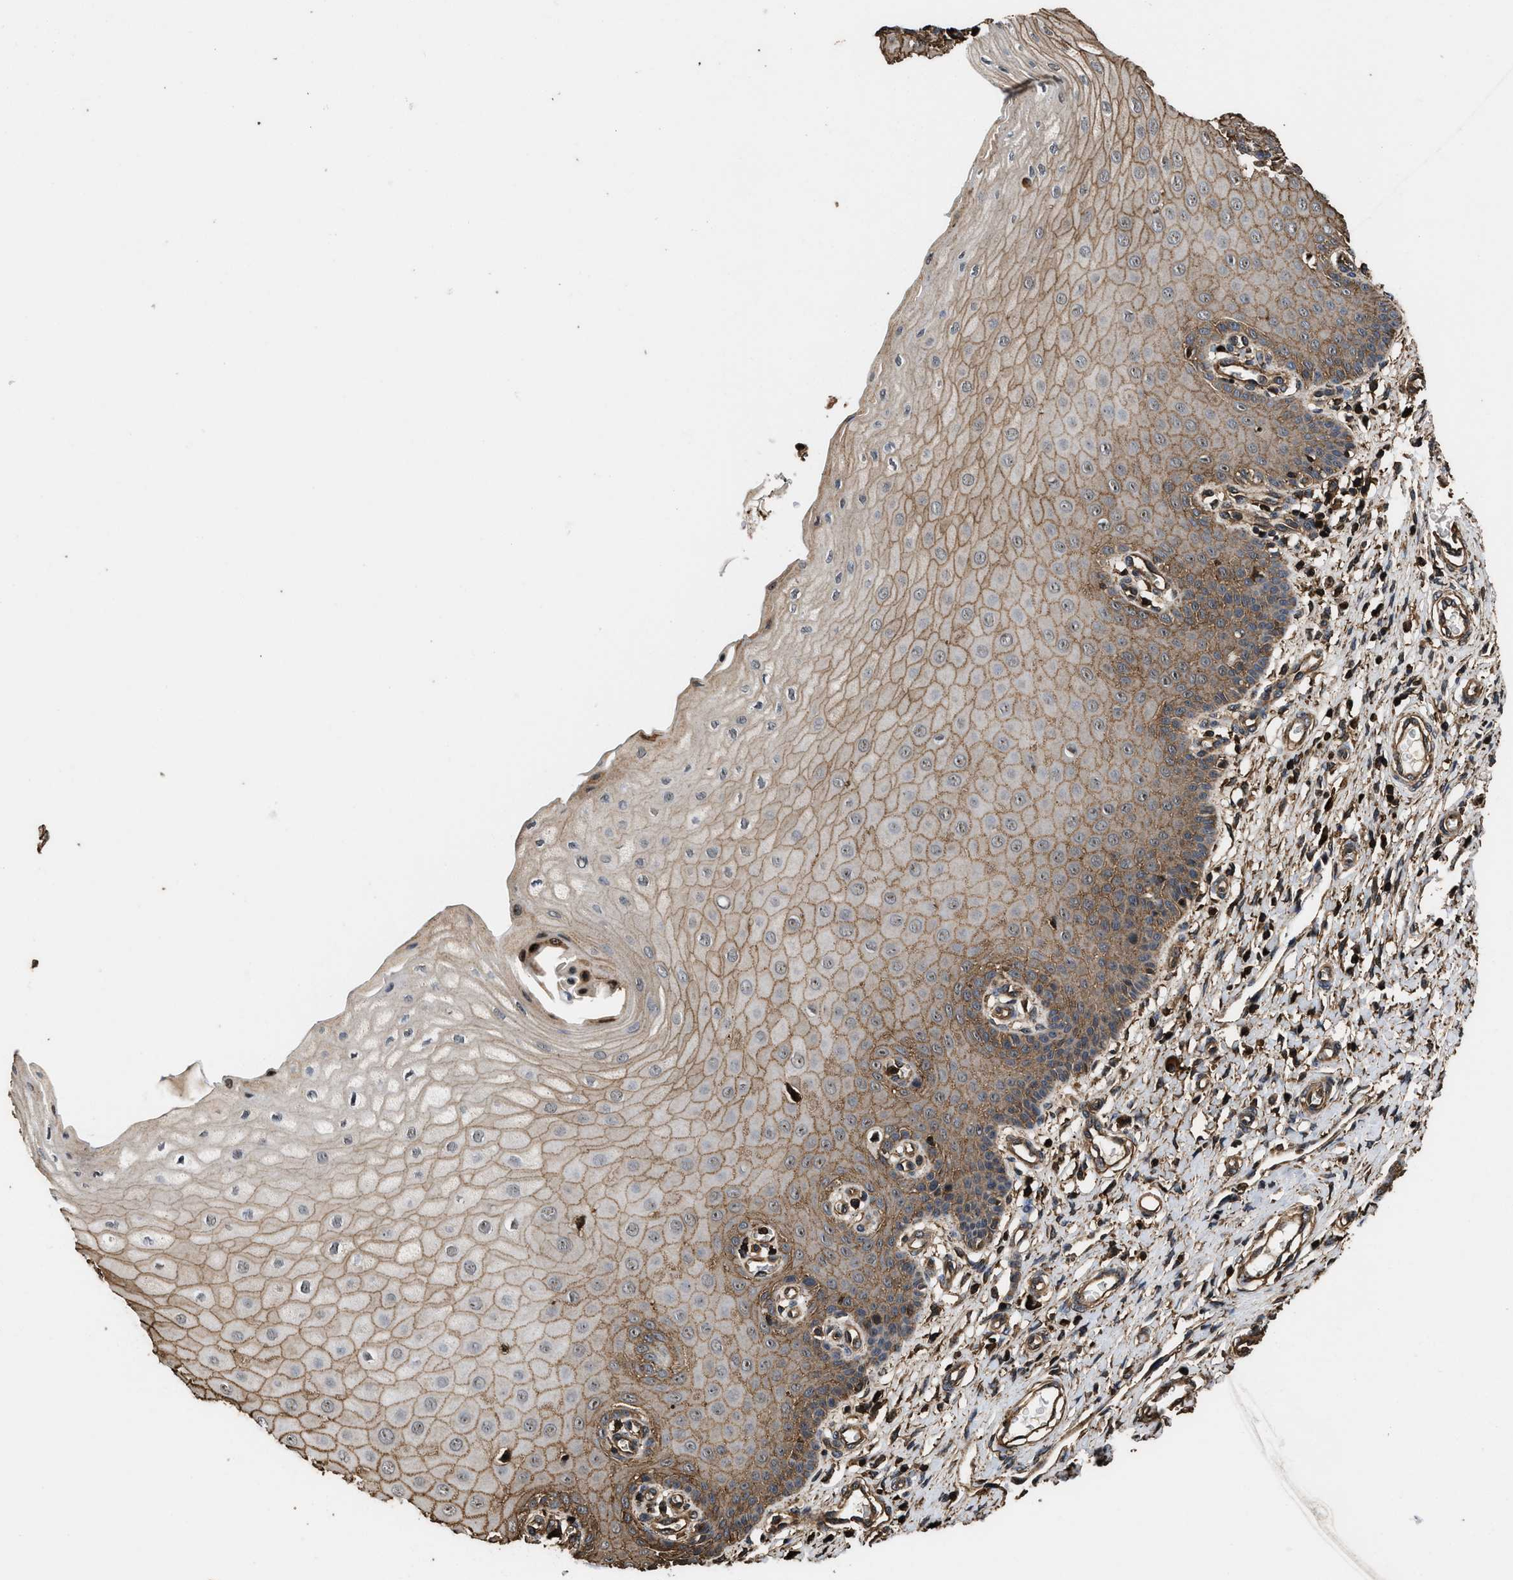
{"staining": {"intensity": "moderate", "quantity": ">75%", "location": "cytoplasmic/membranous"}, "tissue": "cervix", "cell_type": "Glandular cells", "image_type": "normal", "snomed": [{"axis": "morphology", "description": "Normal tissue, NOS"}, {"axis": "topography", "description": "Cervix"}], "caption": "A brown stain labels moderate cytoplasmic/membranous staining of a protein in glandular cells of benign human cervix. (DAB IHC with brightfield microscopy, high magnification).", "gene": "KBTBD2", "patient": {"sex": "female", "age": 55}}